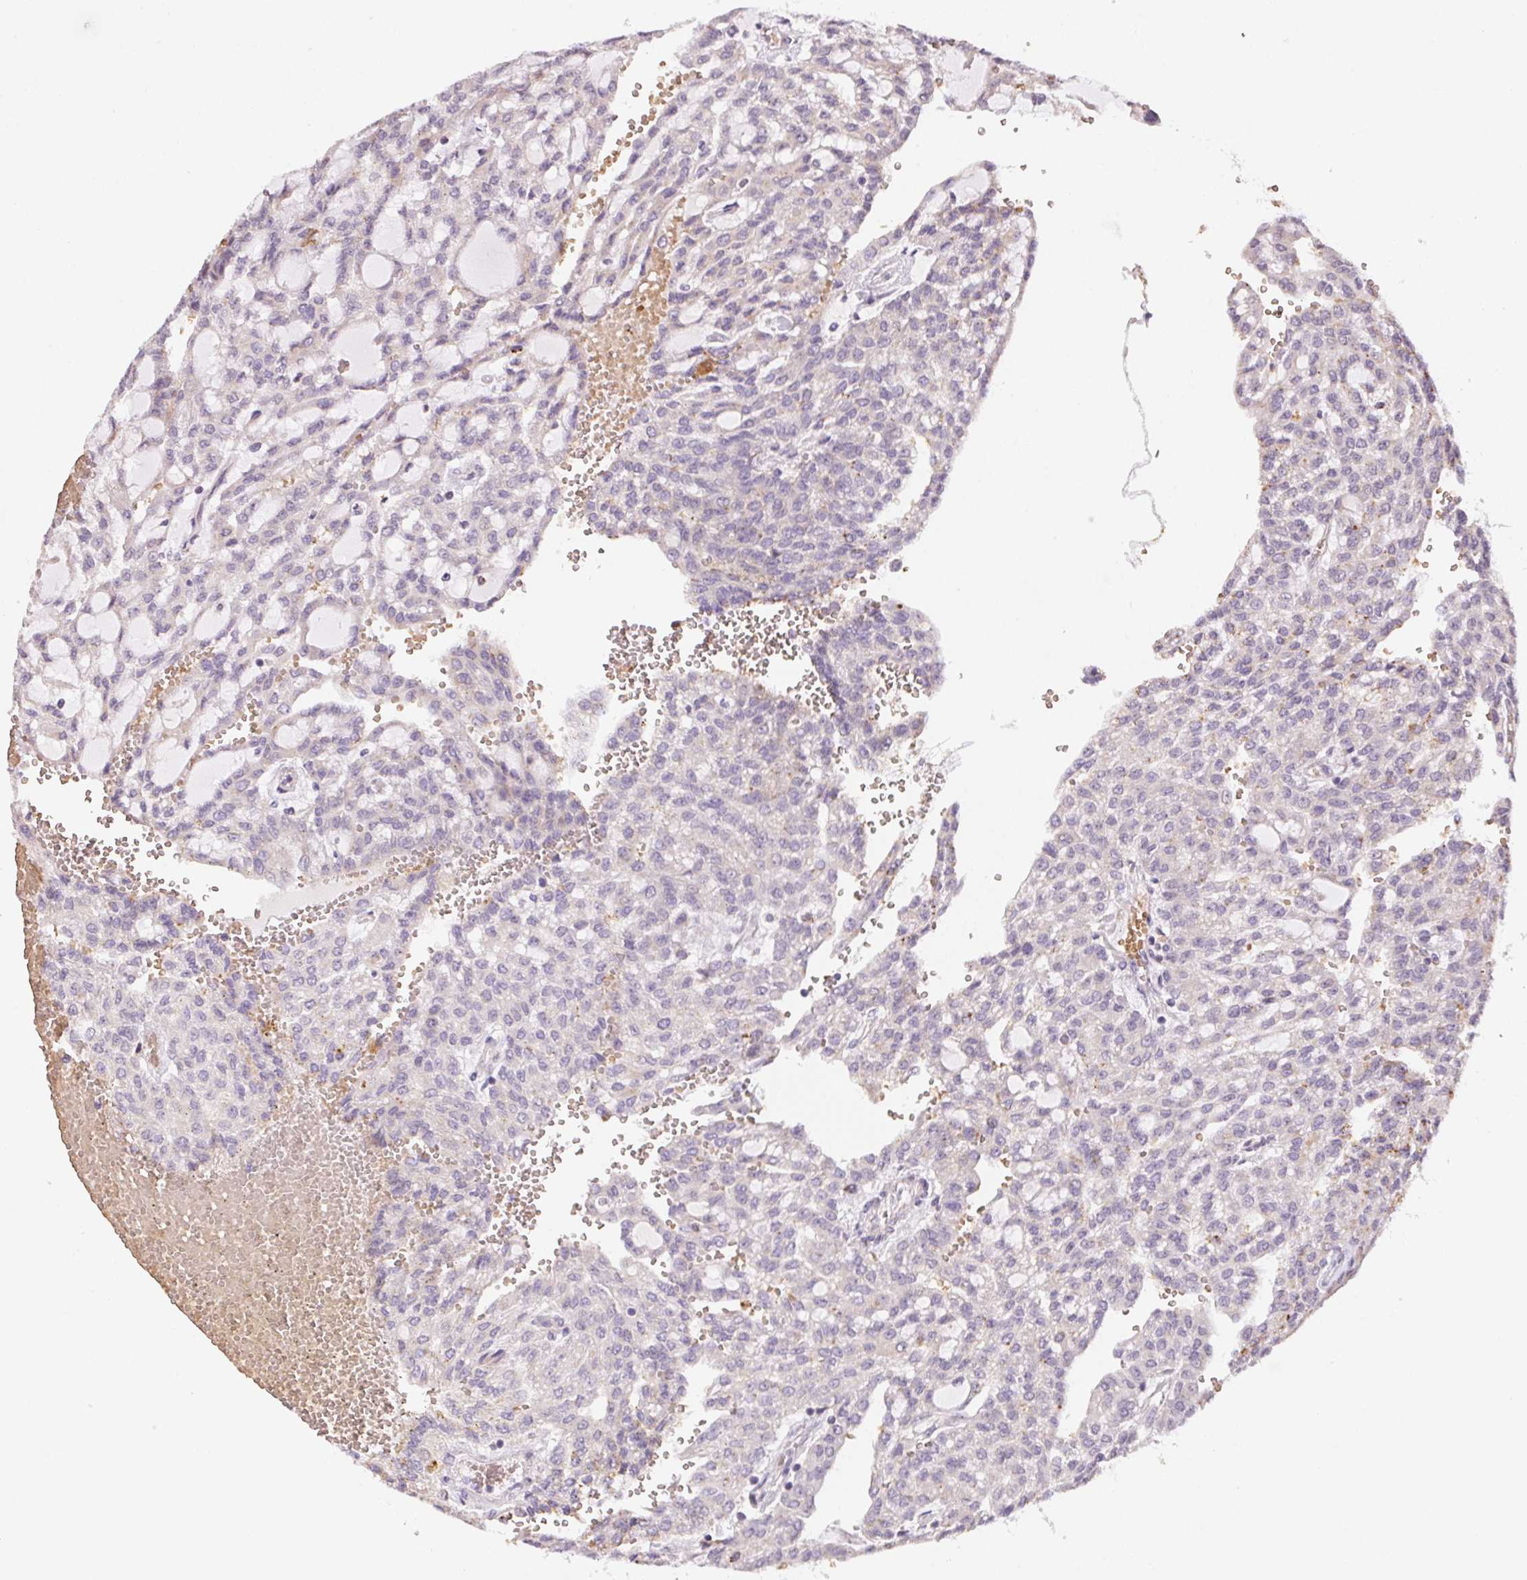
{"staining": {"intensity": "negative", "quantity": "none", "location": "none"}, "tissue": "renal cancer", "cell_type": "Tumor cells", "image_type": "cancer", "snomed": [{"axis": "morphology", "description": "Adenocarcinoma, NOS"}, {"axis": "topography", "description": "Kidney"}], "caption": "An image of renal cancer stained for a protein reveals no brown staining in tumor cells.", "gene": "METTL13", "patient": {"sex": "male", "age": 63}}